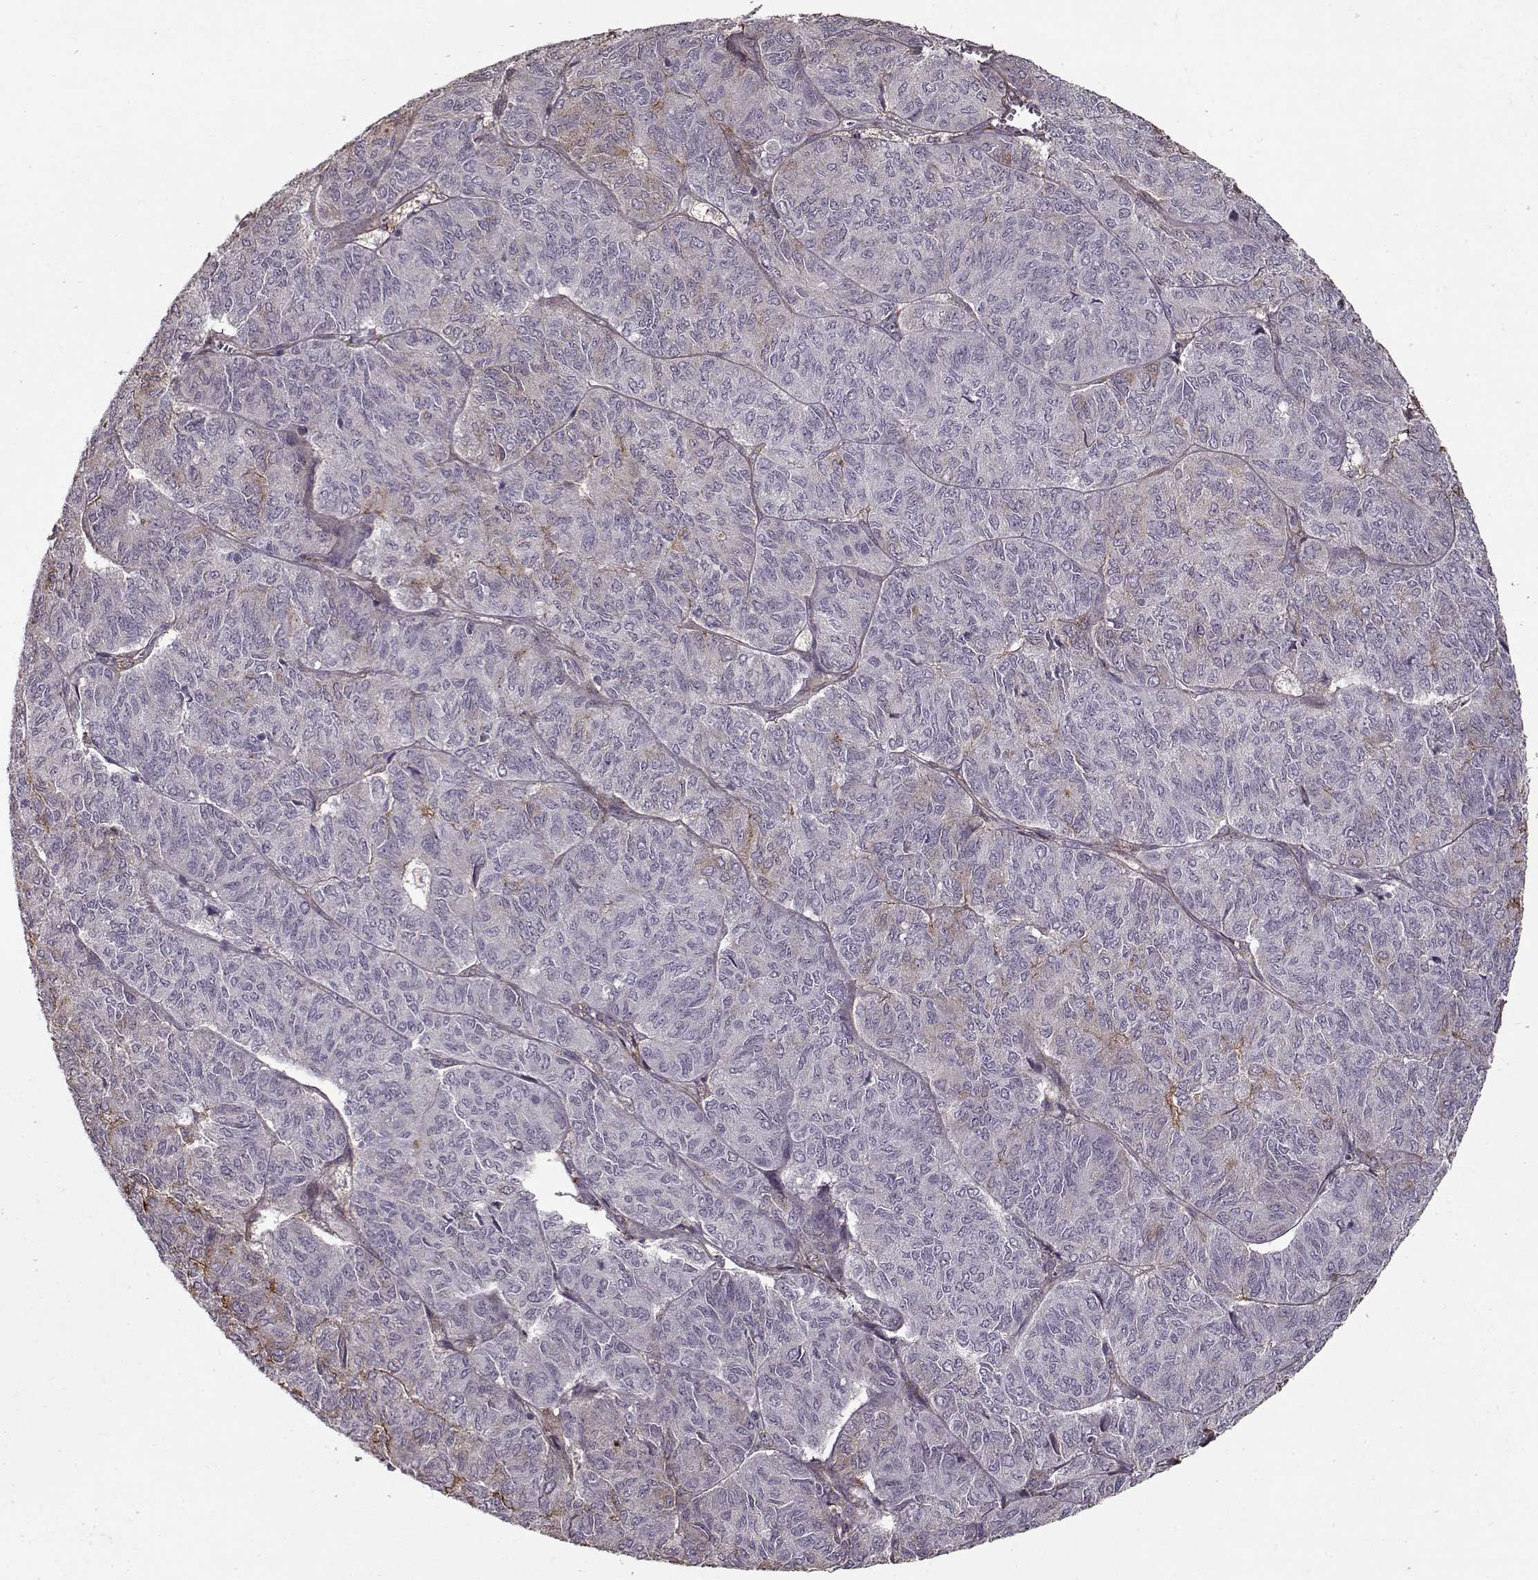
{"staining": {"intensity": "negative", "quantity": "none", "location": "none"}, "tissue": "ovarian cancer", "cell_type": "Tumor cells", "image_type": "cancer", "snomed": [{"axis": "morphology", "description": "Carcinoma, endometroid"}, {"axis": "topography", "description": "Ovary"}], "caption": "Immunohistochemistry of human ovarian endometroid carcinoma reveals no staining in tumor cells.", "gene": "LAMA2", "patient": {"sex": "female", "age": 80}}